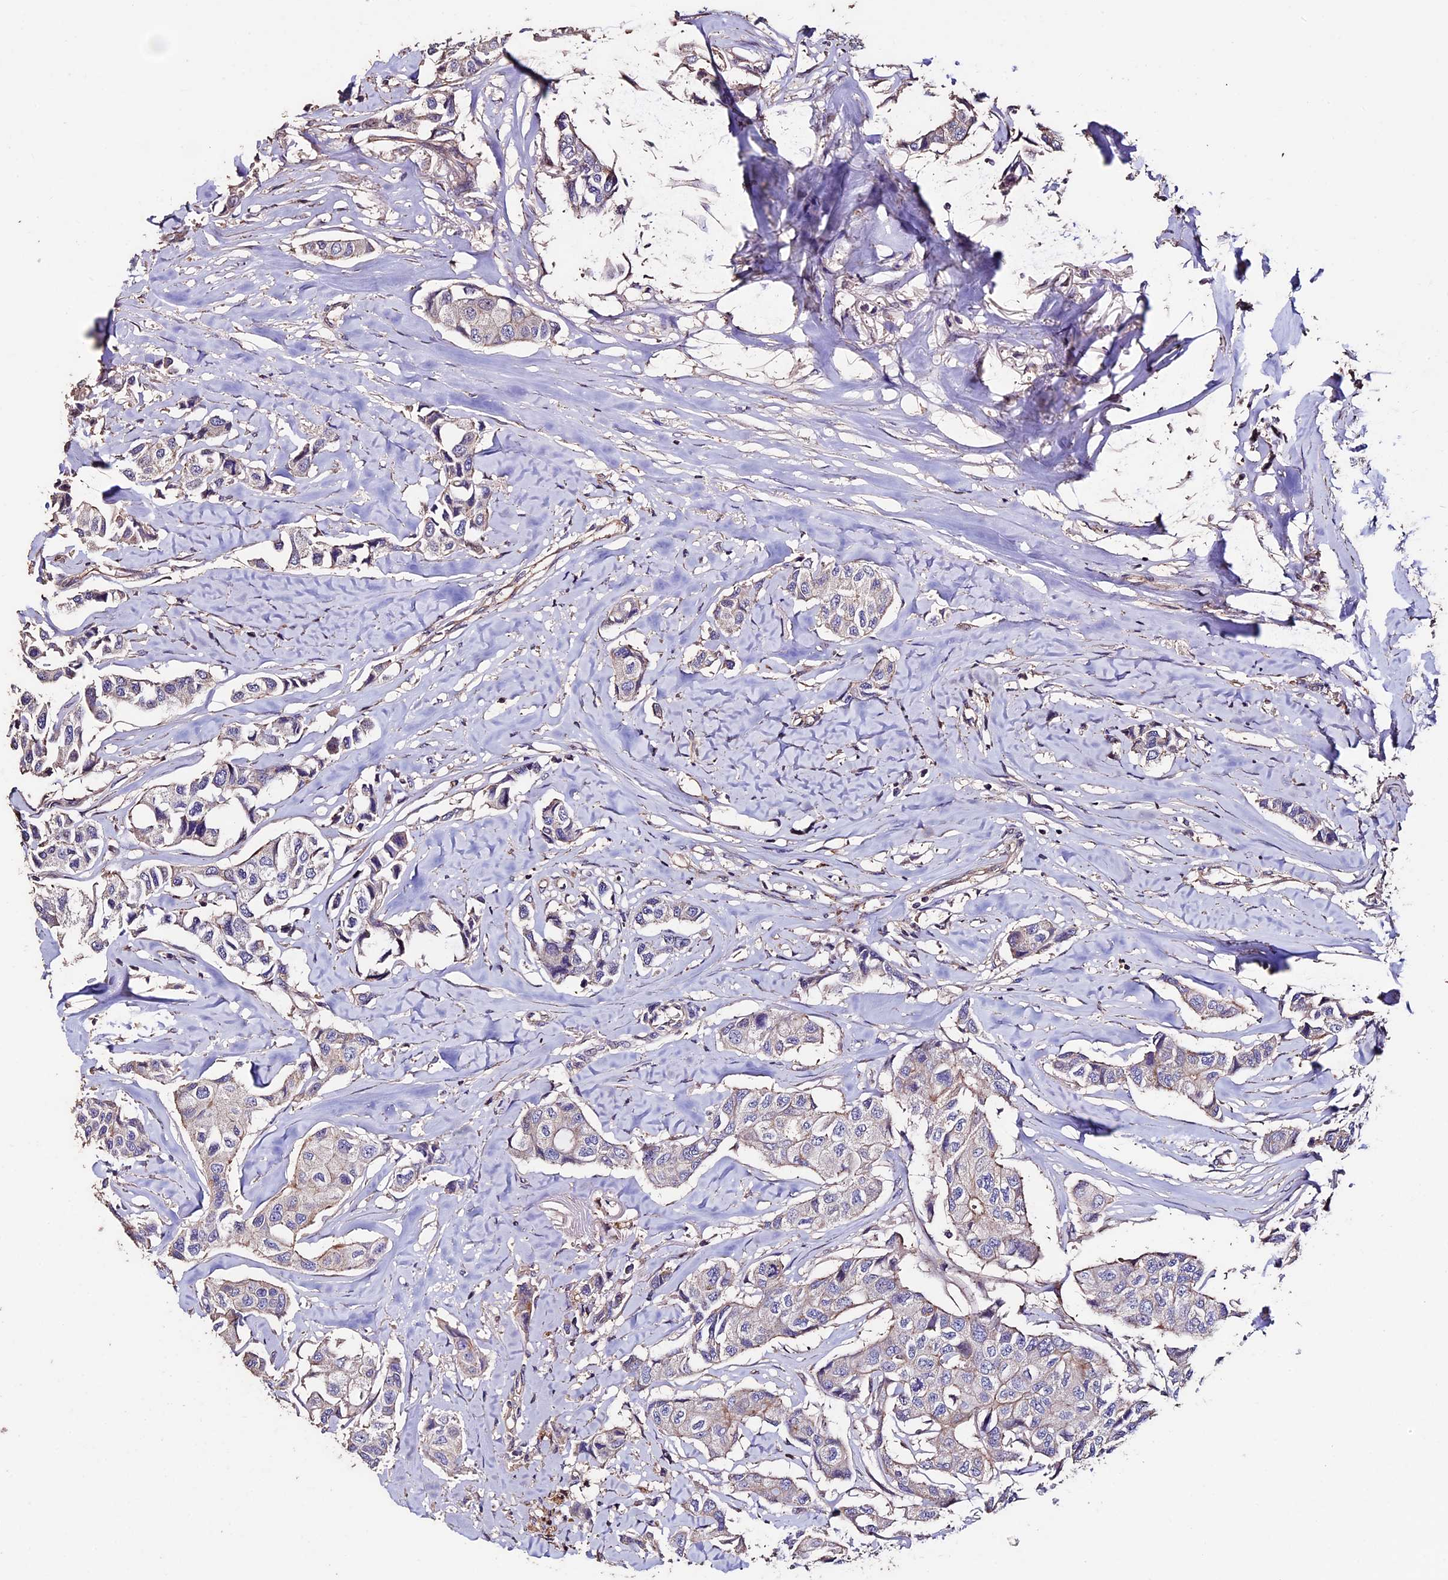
{"staining": {"intensity": "negative", "quantity": "none", "location": "none"}, "tissue": "breast cancer", "cell_type": "Tumor cells", "image_type": "cancer", "snomed": [{"axis": "morphology", "description": "Duct carcinoma"}, {"axis": "topography", "description": "Breast"}], "caption": "Tumor cells show no significant protein staining in intraductal carcinoma (breast).", "gene": "USB1", "patient": {"sex": "female", "age": 80}}